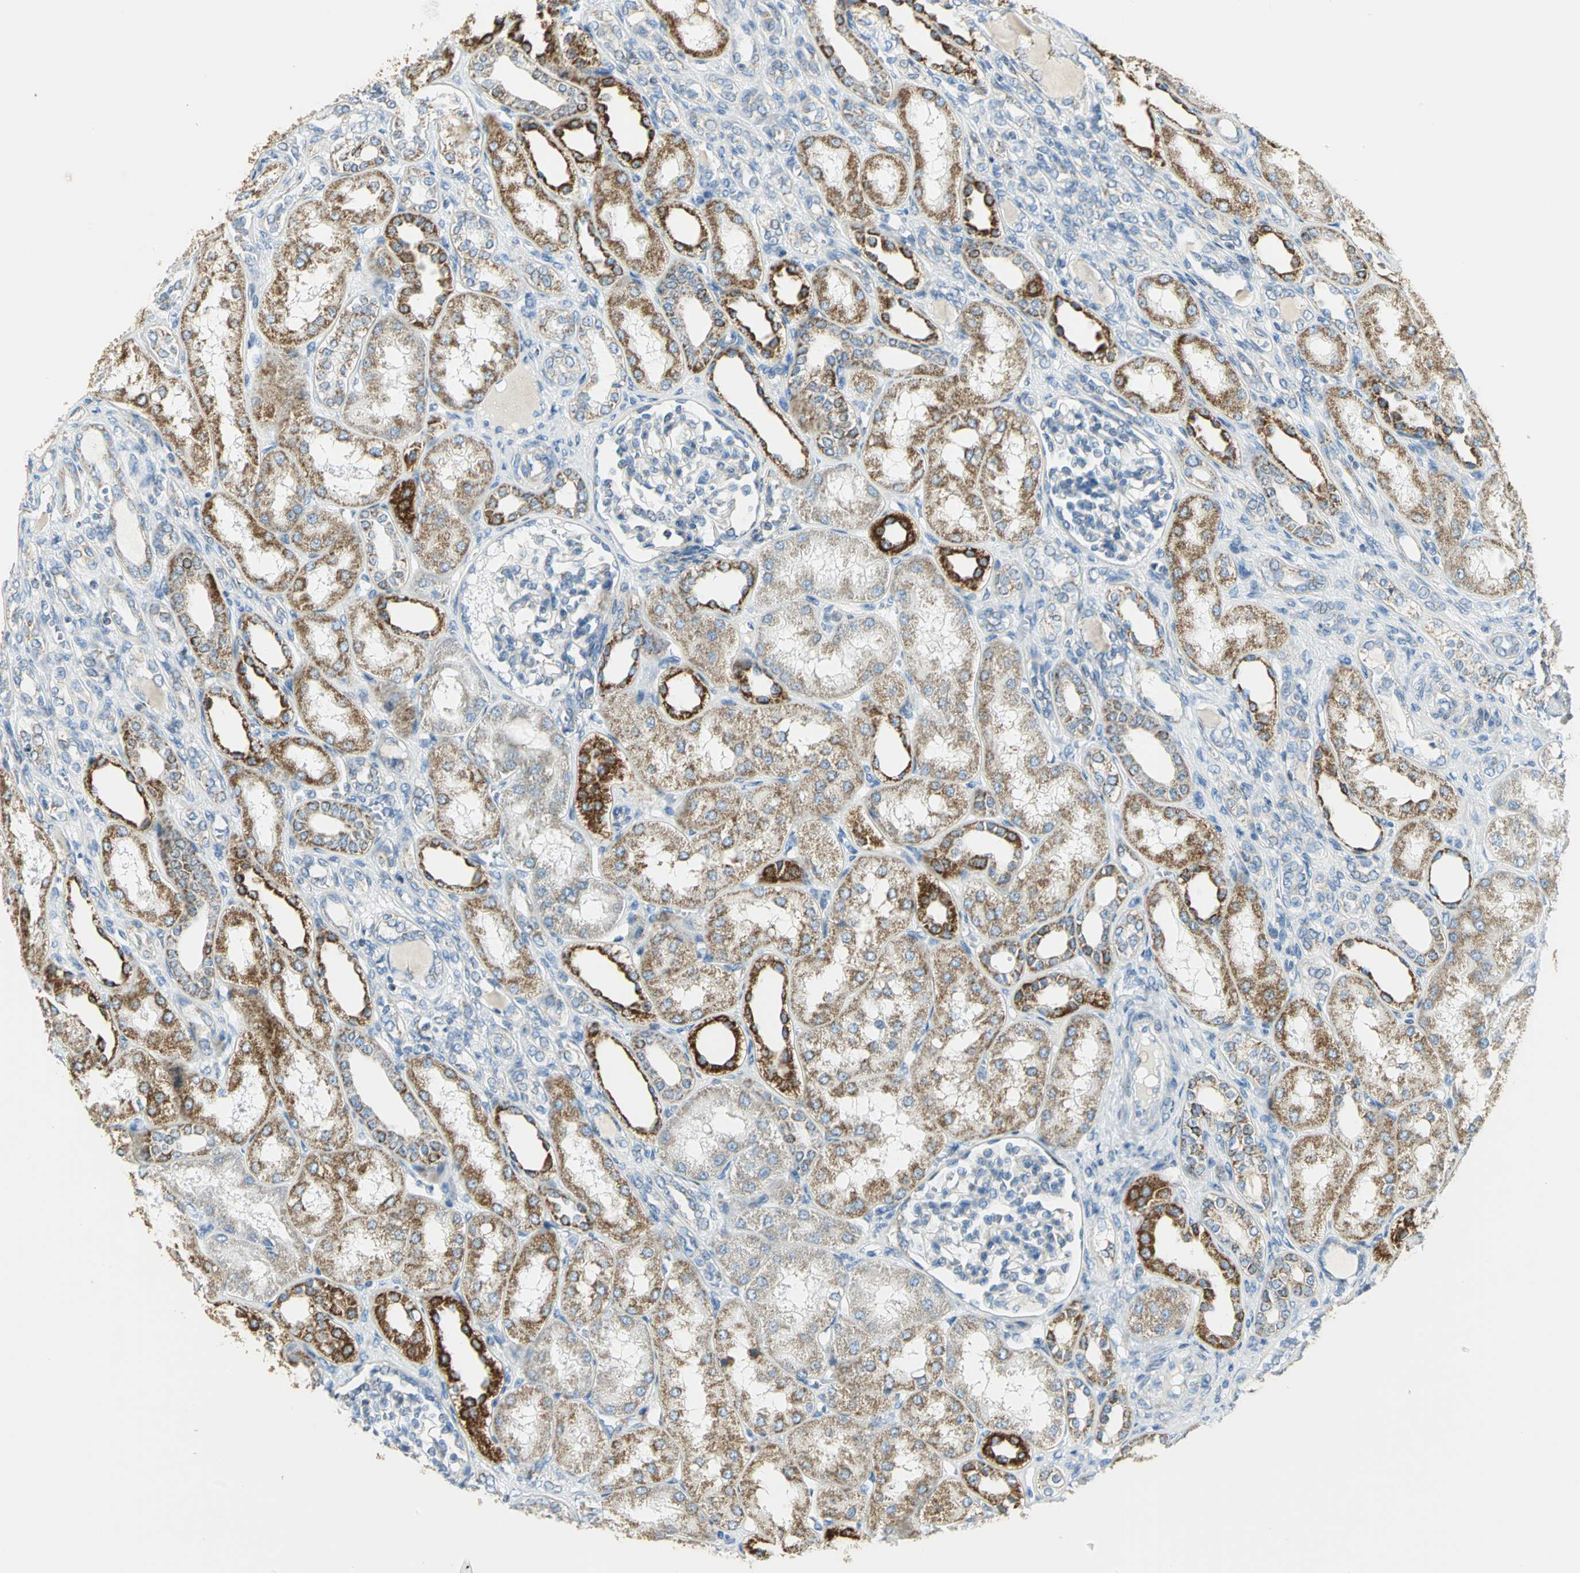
{"staining": {"intensity": "negative", "quantity": "none", "location": "none"}, "tissue": "kidney", "cell_type": "Cells in glomeruli", "image_type": "normal", "snomed": [{"axis": "morphology", "description": "Normal tissue, NOS"}, {"axis": "topography", "description": "Kidney"}], "caption": "The micrograph exhibits no significant staining in cells in glomeruli of kidney. (DAB (3,3'-diaminobenzidine) IHC with hematoxylin counter stain).", "gene": "NTRK1", "patient": {"sex": "male", "age": 7}}